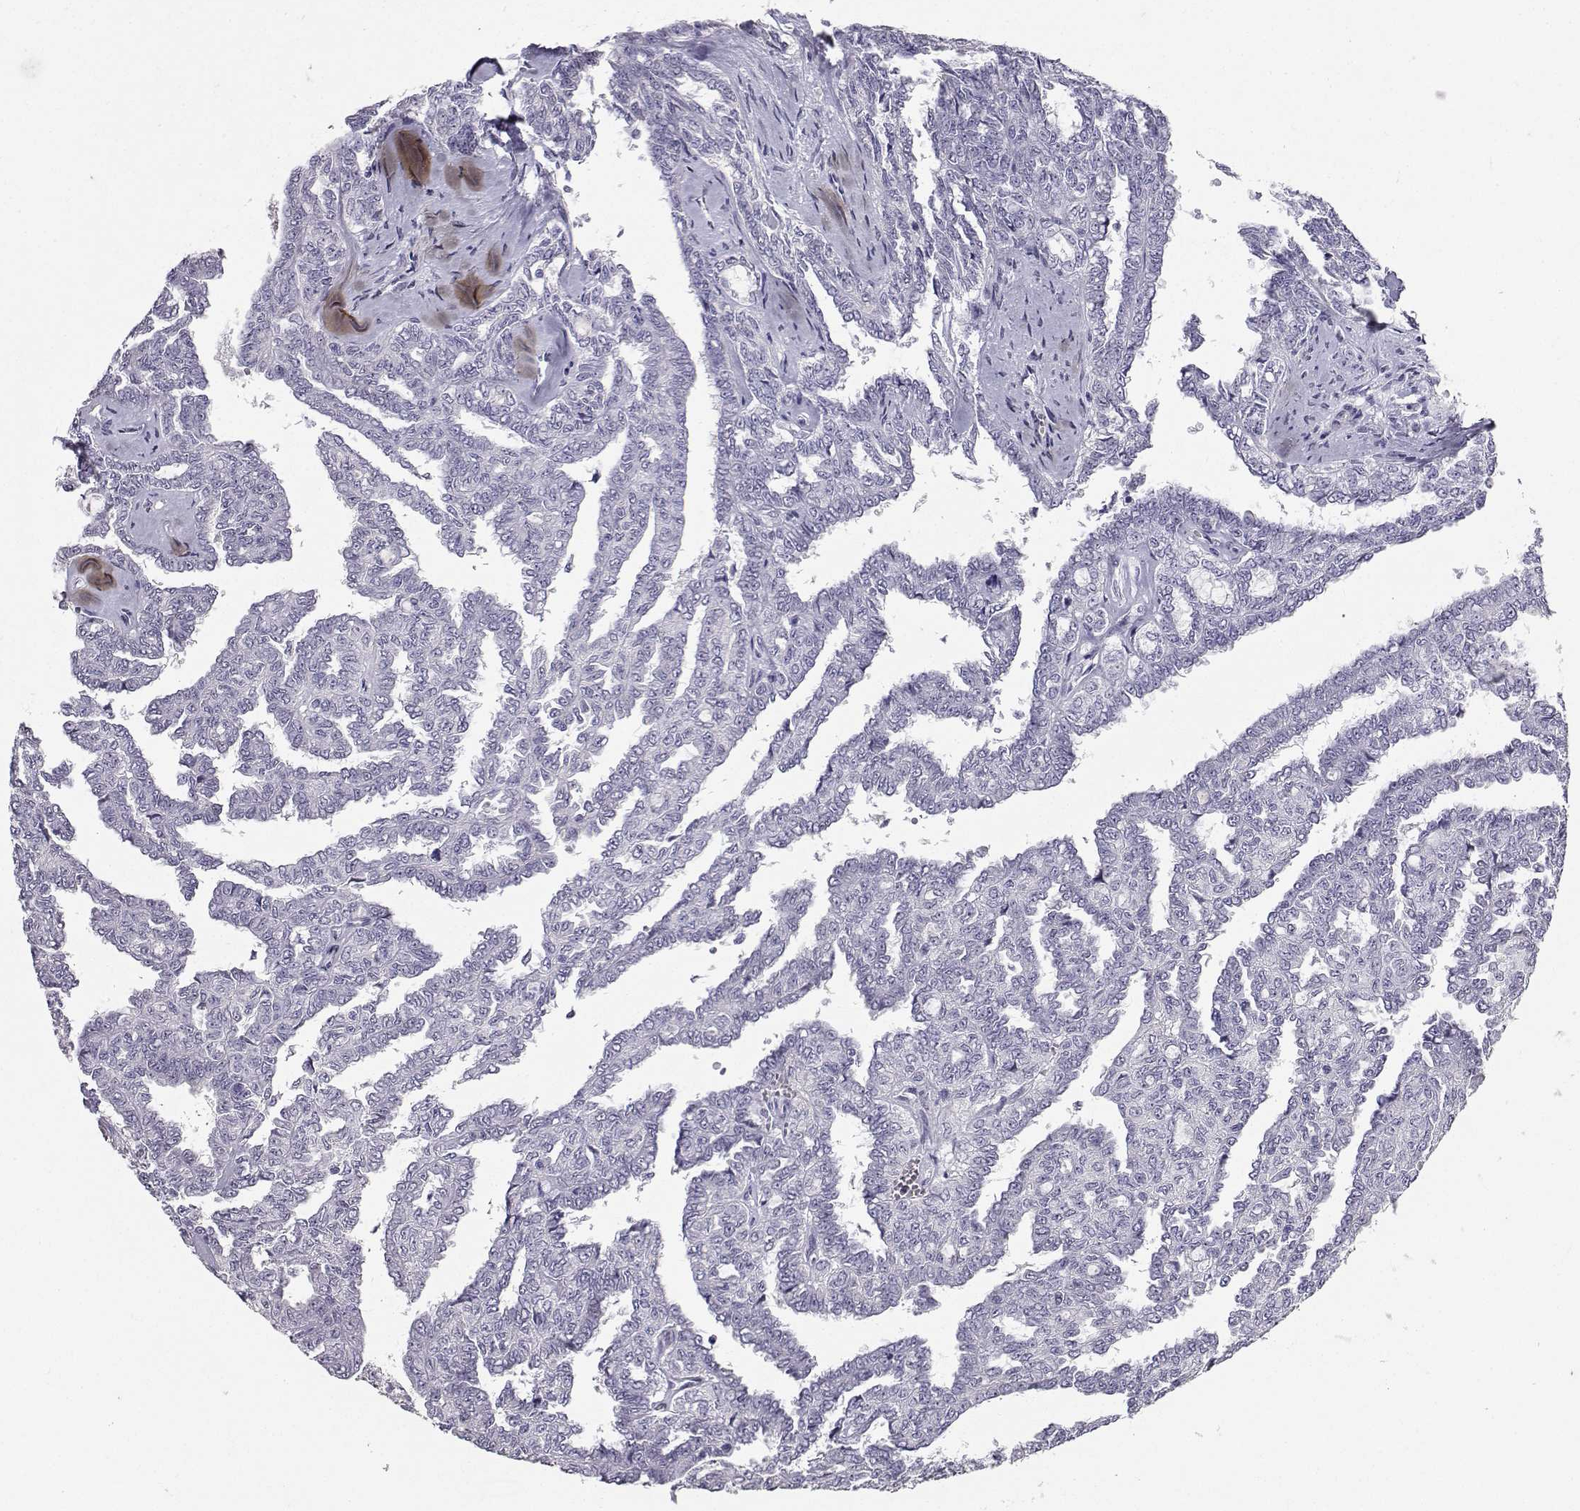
{"staining": {"intensity": "negative", "quantity": "none", "location": "none"}, "tissue": "ovarian cancer", "cell_type": "Tumor cells", "image_type": "cancer", "snomed": [{"axis": "morphology", "description": "Cystadenocarcinoma, serous, NOS"}, {"axis": "topography", "description": "Ovary"}], "caption": "Immunohistochemistry (IHC) photomicrograph of neoplastic tissue: ovarian cancer stained with DAB (3,3'-diaminobenzidine) shows no significant protein expression in tumor cells. (DAB IHC with hematoxylin counter stain).", "gene": "CARTPT", "patient": {"sex": "female", "age": 71}}